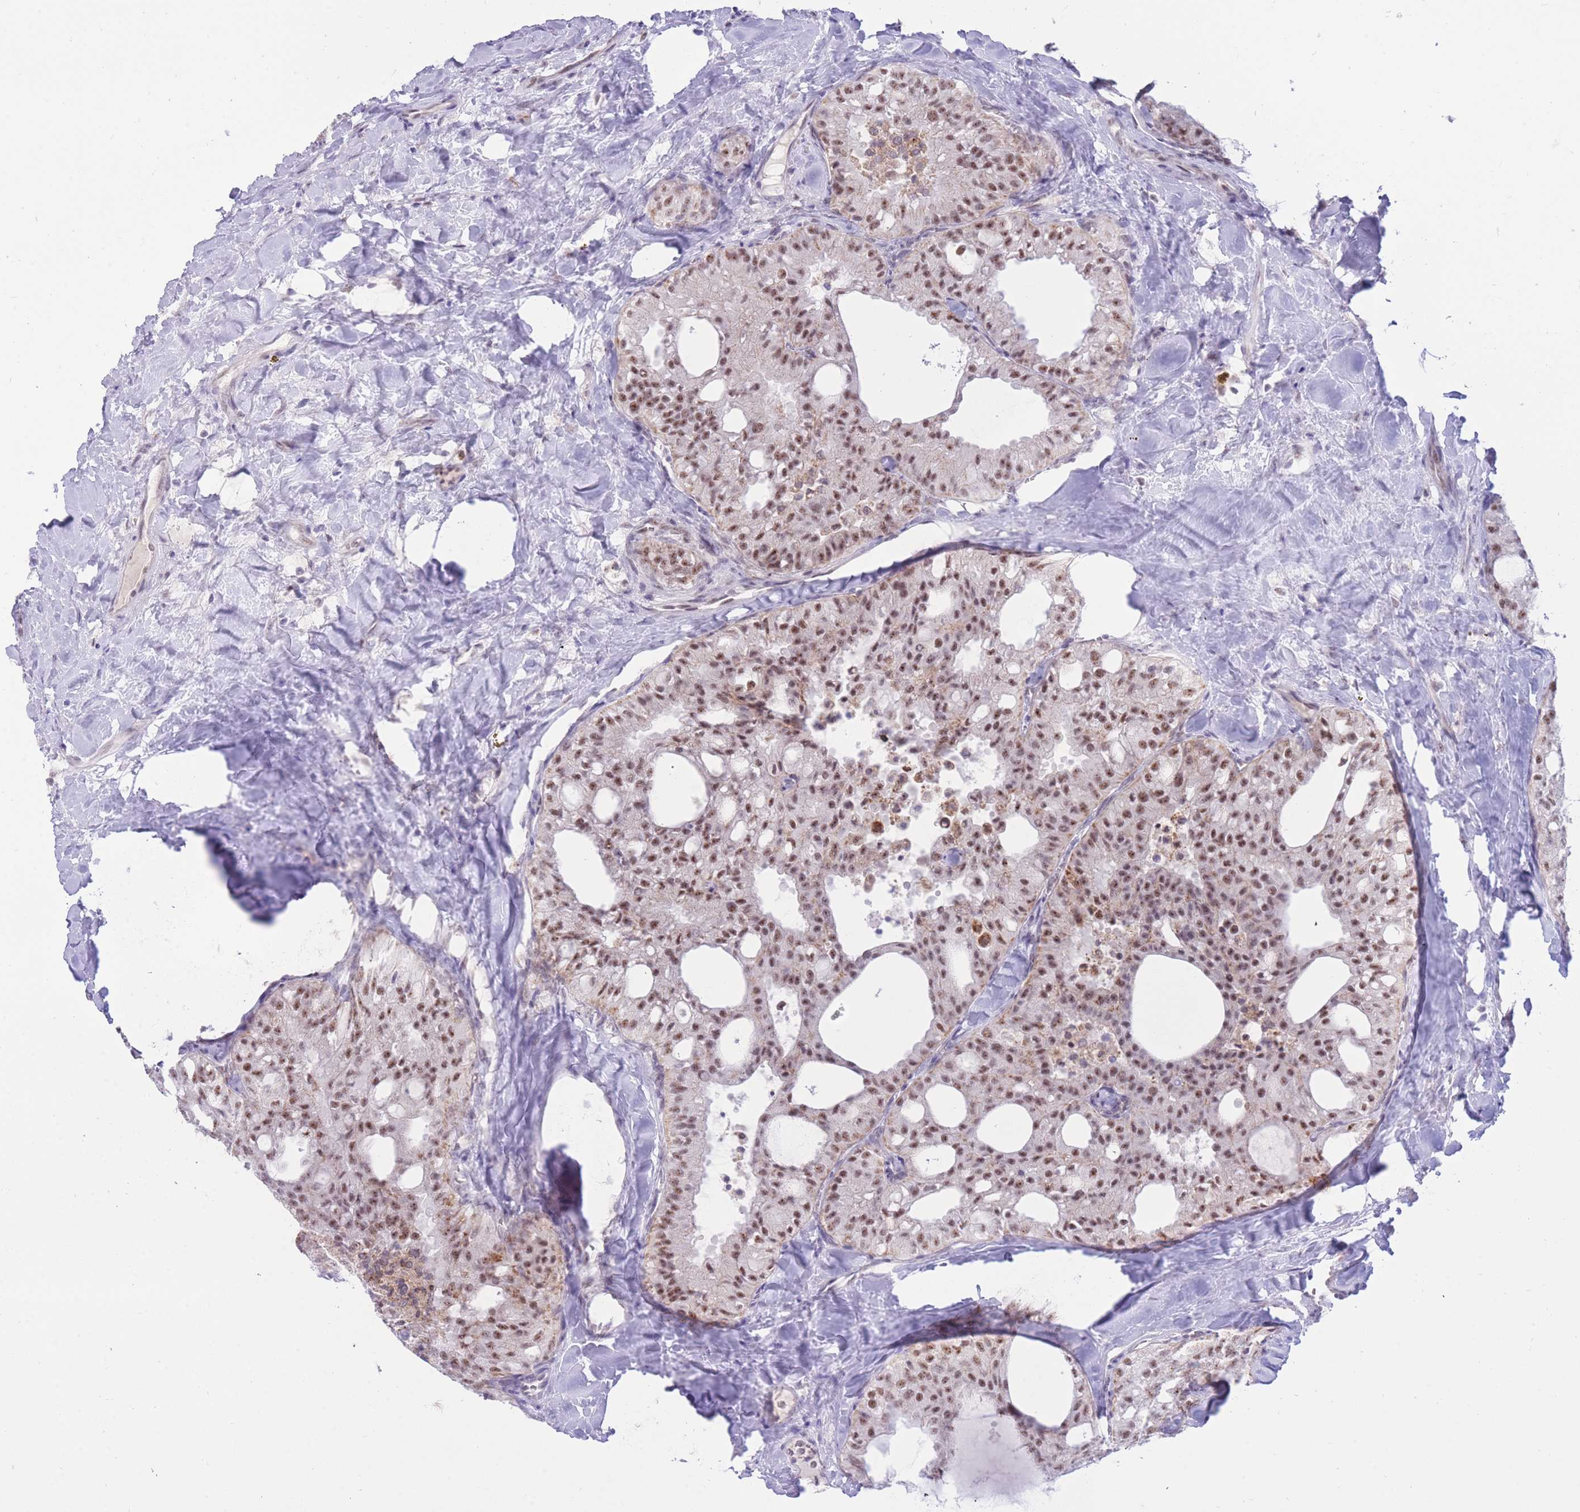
{"staining": {"intensity": "moderate", "quantity": ">75%", "location": "nuclear"}, "tissue": "thyroid cancer", "cell_type": "Tumor cells", "image_type": "cancer", "snomed": [{"axis": "morphology", "description": "Follicular adenoma carcinoma, NOS"}, {"axis": "topography", "description": "Thyroid gland"}], "caption": "This photomicrograph exhibits IHC staining of thyroid cancer, with medium moderate nuclear positivity in about >75% of tumor cells.", "gene": "CYP2B6", "patient": {"sex": "male", "age": 75}}